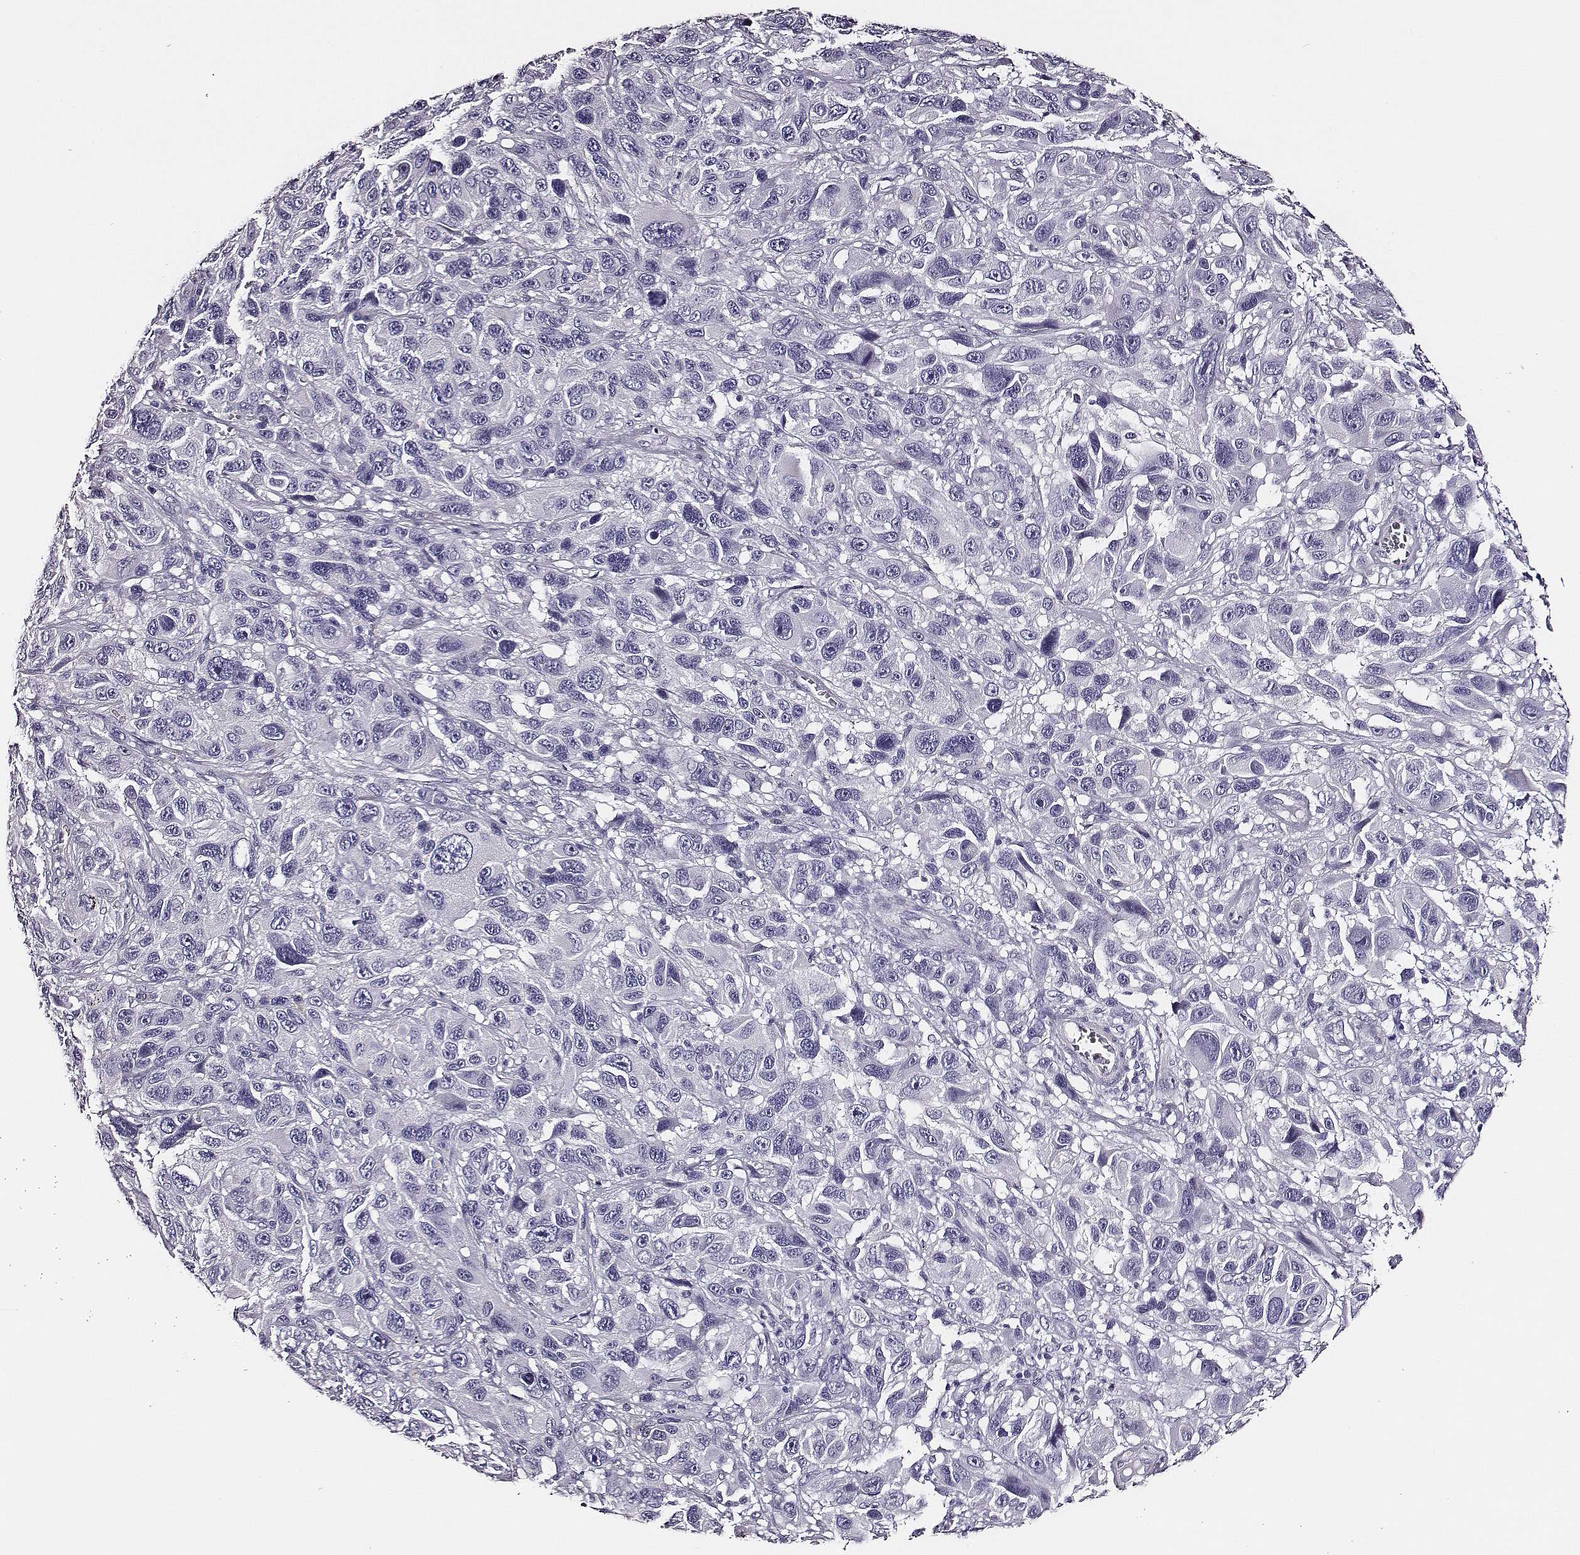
{"staining": {"intensity": "negative", "quantity": "none", "location": "none"}, "tissue": "melanoma", "cell_type": "Tumor cells", "image_type": "cancer", "snomed": [{"axis": "morphology", "description": "Malignant melanoma, NOS"}, {"axis": "topography", "description": "Skin"}], "caption": "A high-resolution photomicrograph shows immunohistochemistry staining of malignant melanoma, which shows no significant expression in tumor cells.", "gene": "DPEP1", "patient": {"sex": "male", "age": 53}}